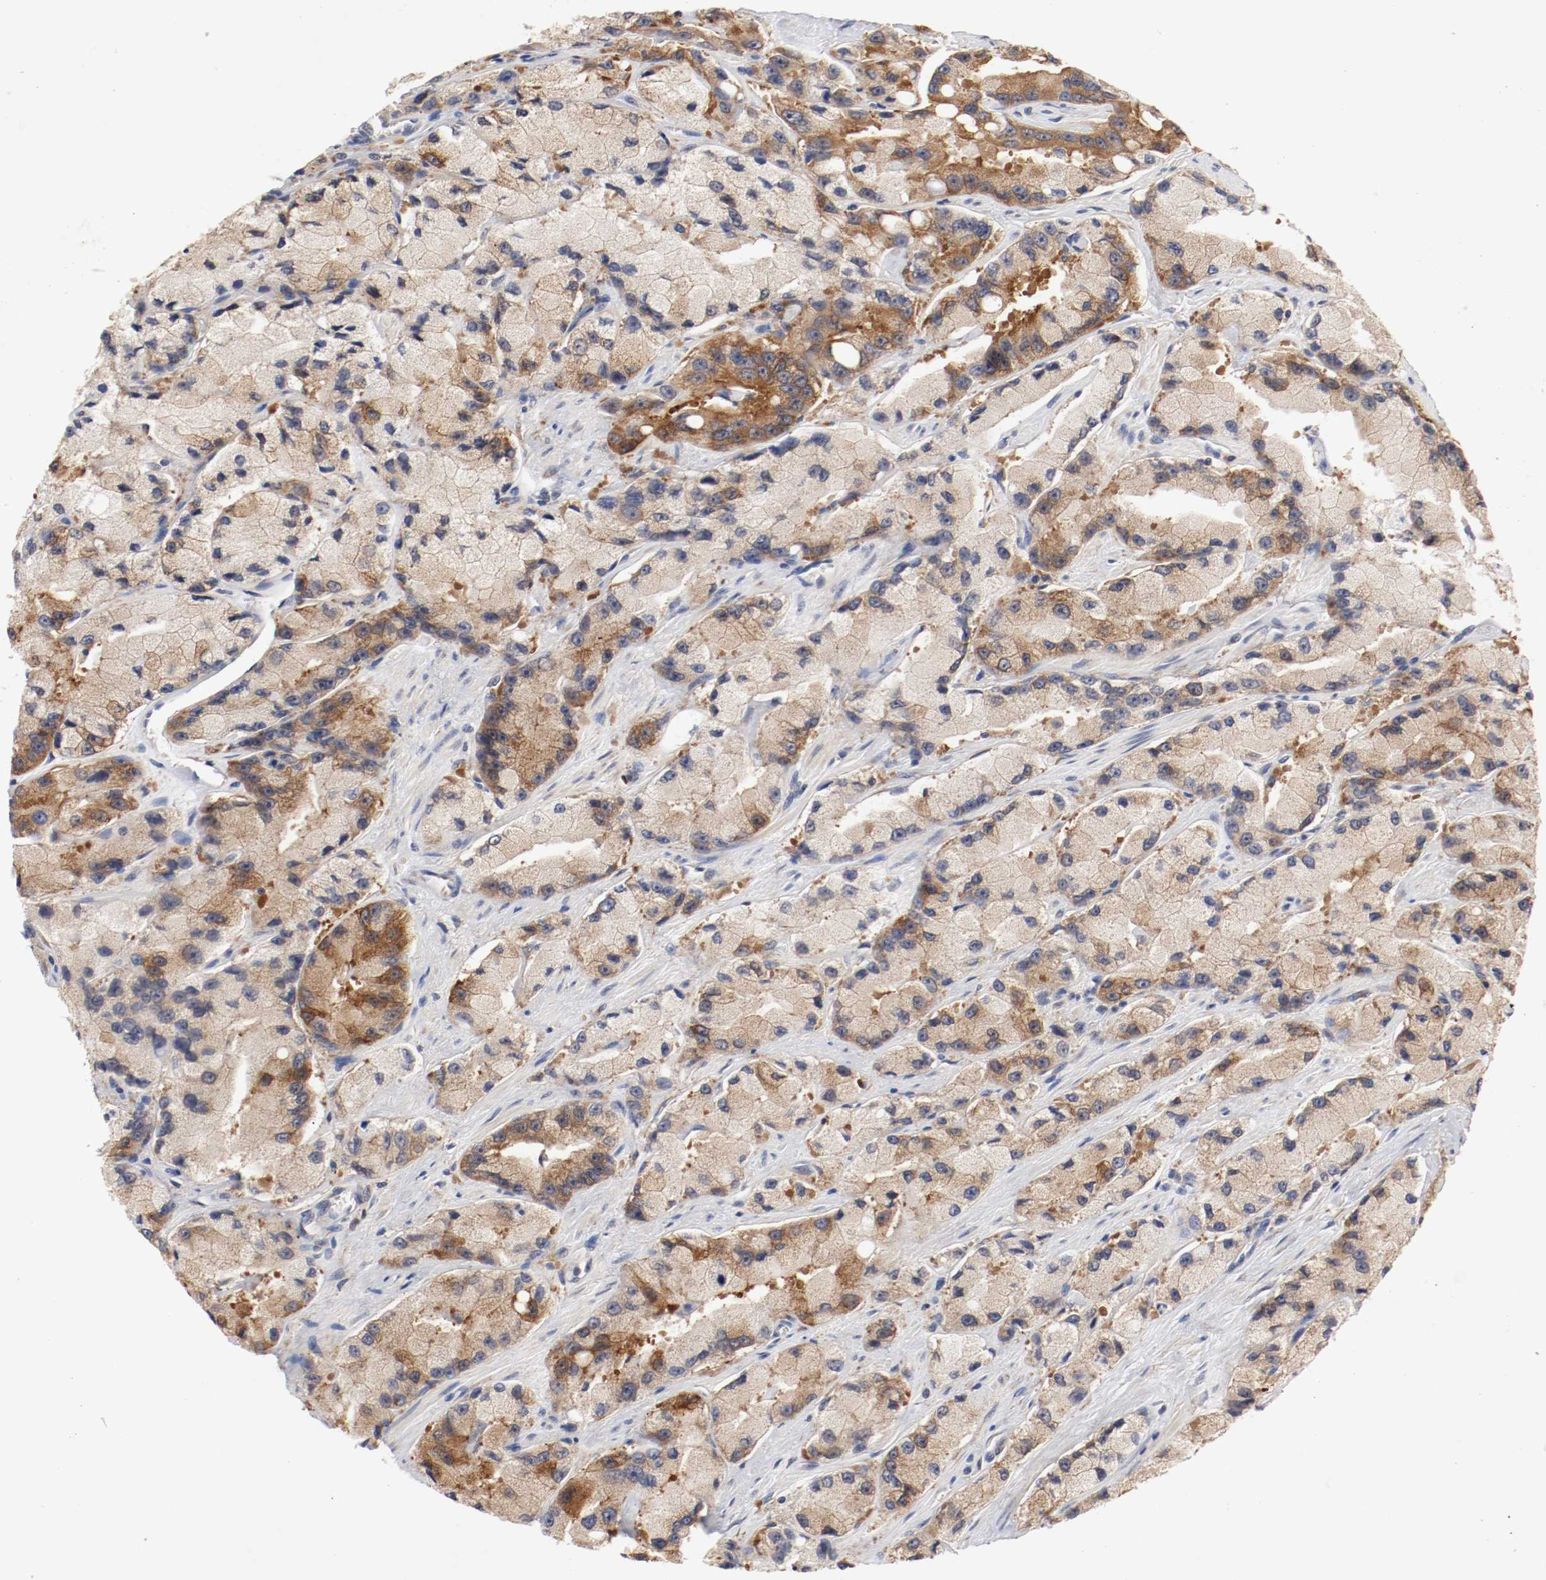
{"staining": {"intensity": "moderate", "quantity": ">75%", "location": "cytoplasmic/membranous"}, "tissue": "prostate cancer", "cell_type": "Tumor cells", "image_type": "cancer", "snomed": [{"axis": "morphology", "description": "Adenocarcinoma, High grade"}, {"axis": "topography", "description": "Prostate"}], "caption": "IHC micrograph of human prostate adenocarcinoma (high-grade) stained for a protein (brown), which shows medium levels of moderate cytoplasmic/membranous positivity in about >75% of tumor cells.", "gene": "FKBP3", "patient": {"sex": "male", "age": 58}}